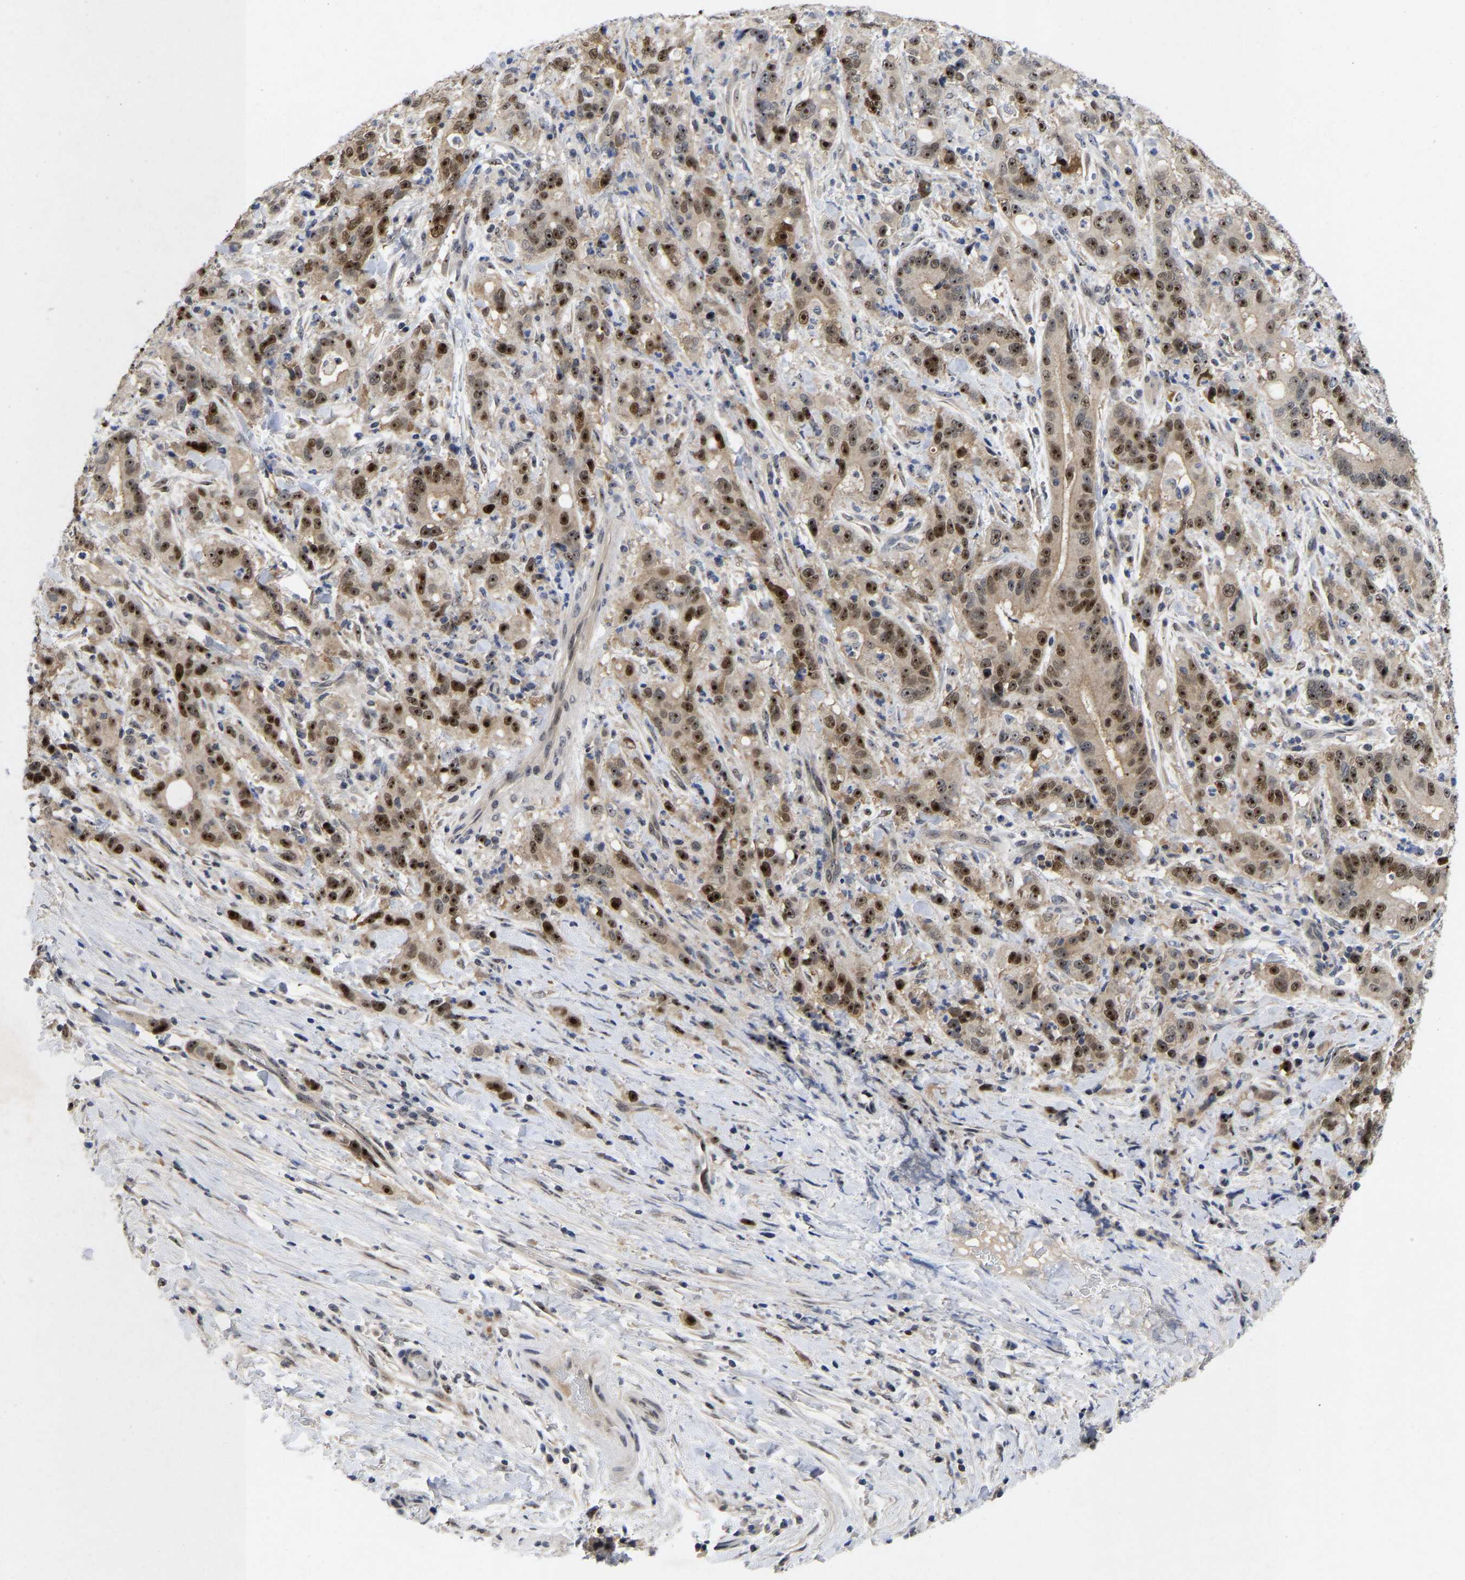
{"staining": {"intensity": "strong", "quantity": ">75%", "location": "cytoplasmic/membranous,nuclear"}, "tissue": "liver cancer", "cell_type": "Tumor cells", "image_type": "cancer", "snomed": [{"axis": "morphology", "description": "Cholangiocarcinoma"}, {"axis": "topography", "description": "Liver"}], "caption": "Immunohistochemistry (DAB) staining of human liver cholangiocarcinoma exhibits strong cytoplasmic/membranous and nuclear protein positivity in about >75% of tumor cells. The staining was performed using DAB, with brown indicating positive protein expression. Nuclei are stained blue with hematoxylin.", "gene": "NLE1", "patient": {"sex": "female", "age": 38}}